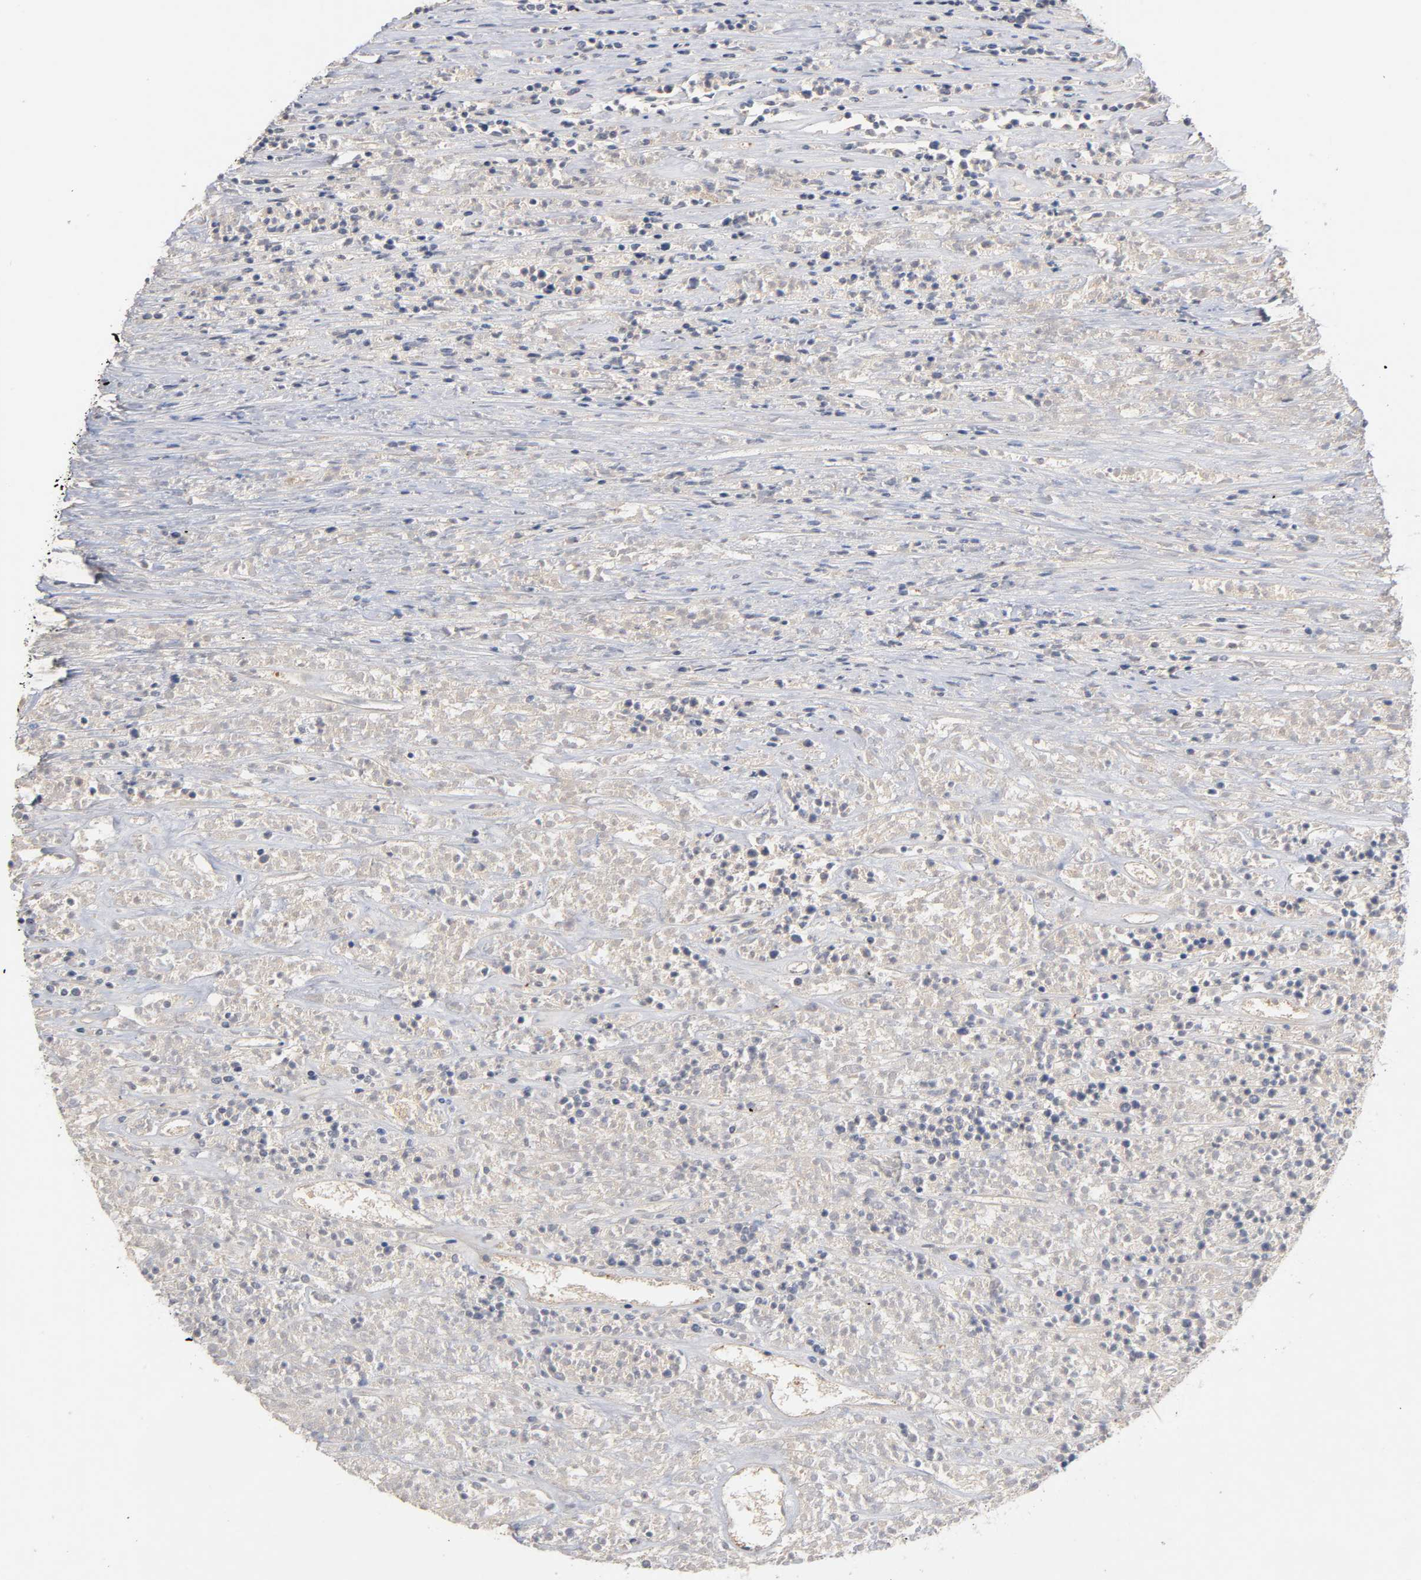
{"staining": {"intensity": "weak", "quantity": ">75%", "location": "cytoplasmic/membranous"}, "tissue": "lymphoma", "cell_type": "Tumor cells", "image_type": "cancer", "snomed": [{"axis": "morphology", "description": "Malignant lymphoma, non-Hodgkin's type, High grade"}, {"axis": "topography", "description": "Lymph node"}], "caption": "The immunohistochemical stain highlights weak cytoplasmic/membranous positivity in tumor cells of high-grade malignant lymphoma, non-Hodgkin's type tissue. (Brightfield microscopy of DAB IHC at high magnification).", "gene": "PDZD11", "patient": {"sex": "female", "age": 73}}